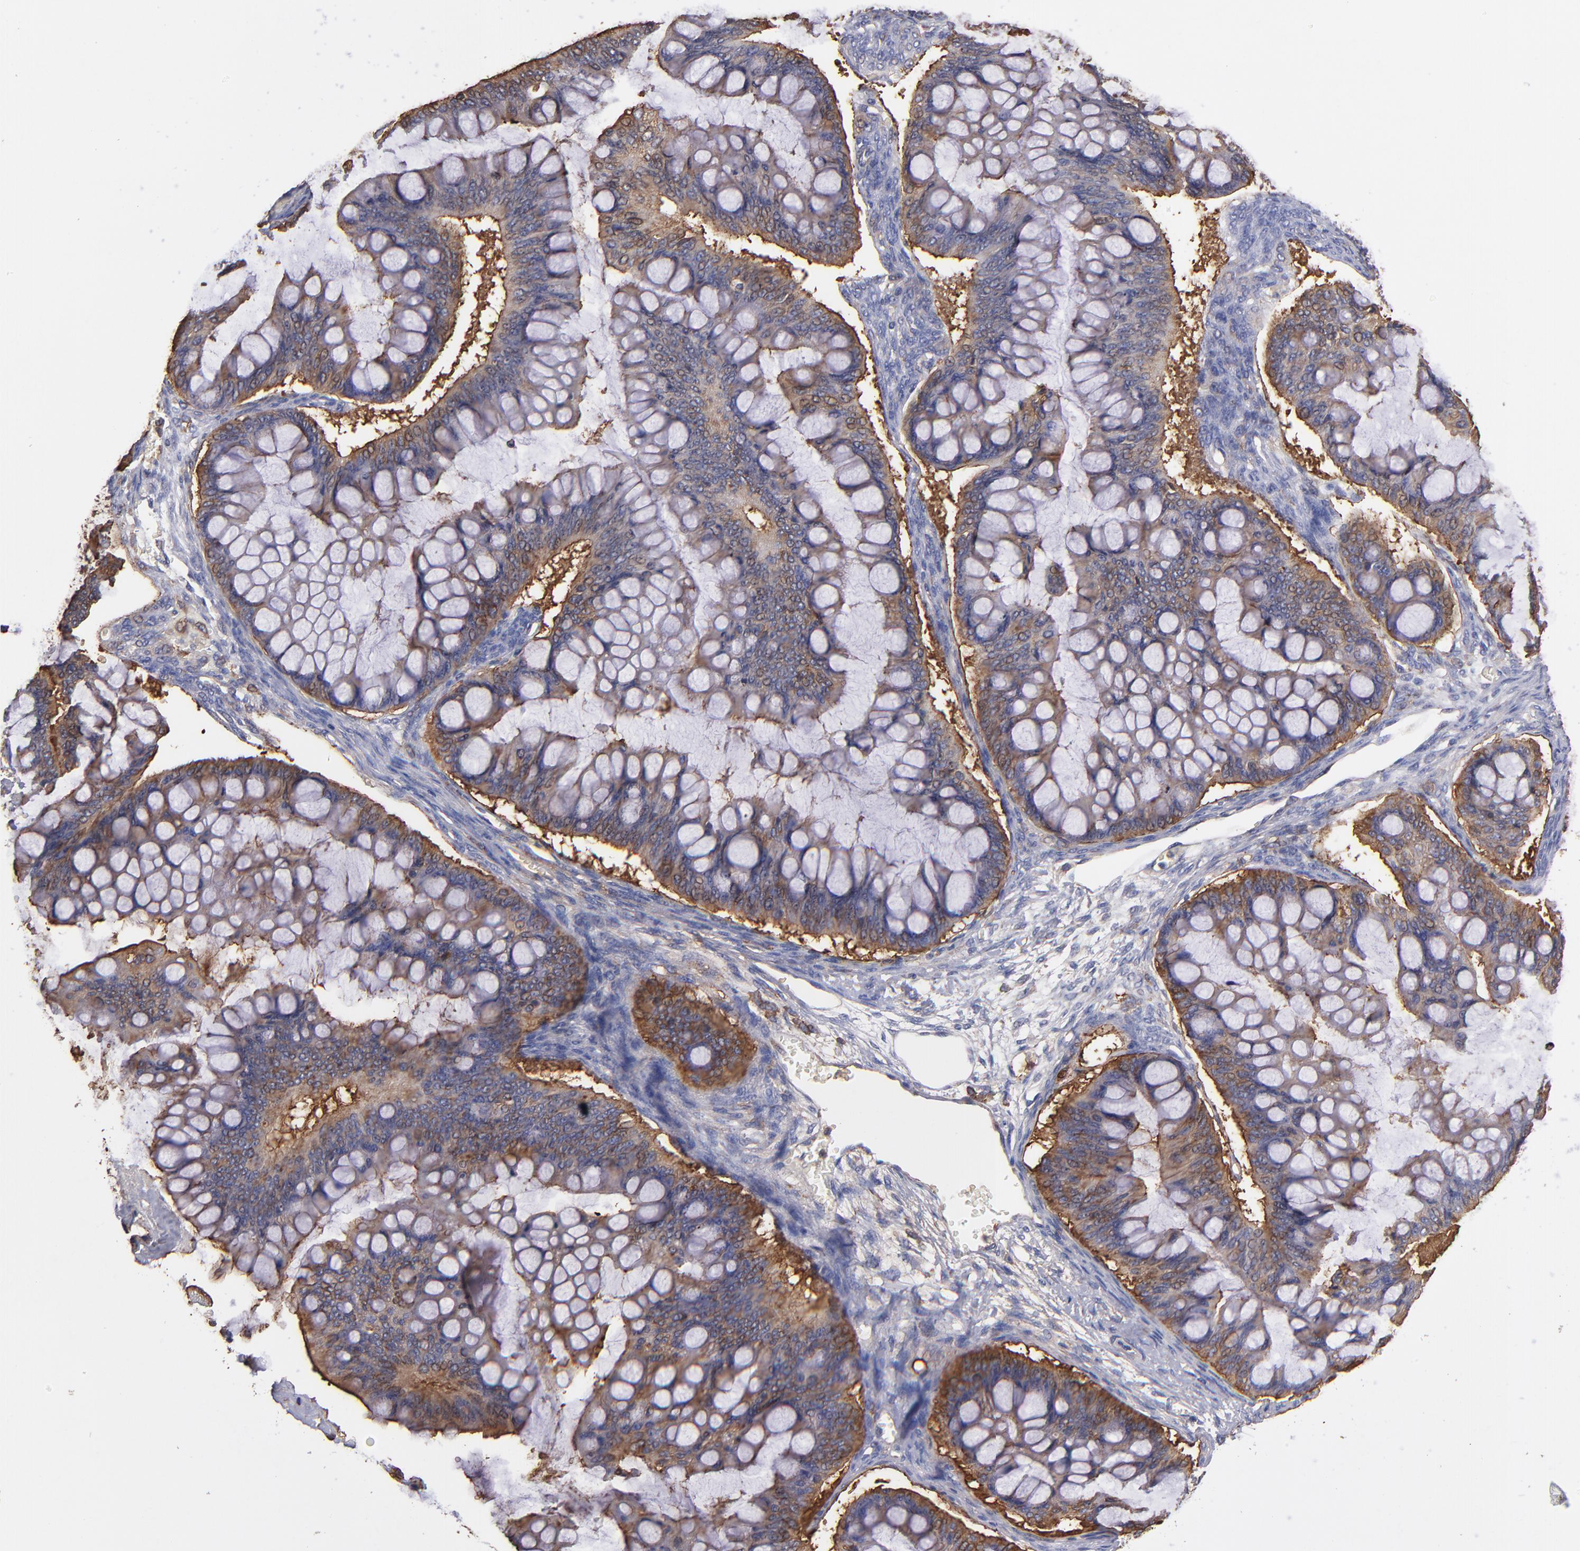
{"staining": {"intensity": "moderate", "quantity": ">75%", "location": "cytoplasmic/membranous"}, "tissue": "ovarian cancer", "cell_type": "Tumor cells", "image_type": "cancer", "snomed": [{"axis": "morphology", "description": "Cystadenocarcinoma, mucinous, NOS"}, {"axis": "topography", "description": "Ovary"}], "caption": "A micrograph of mucinous cystadenocarcinoma (ovarian) stained for a protein shows moderate cytoplasmic/membranous brown staining in tumor cells.", "gene": "MVP", "patient": {"sex": "female", "age": 73}}